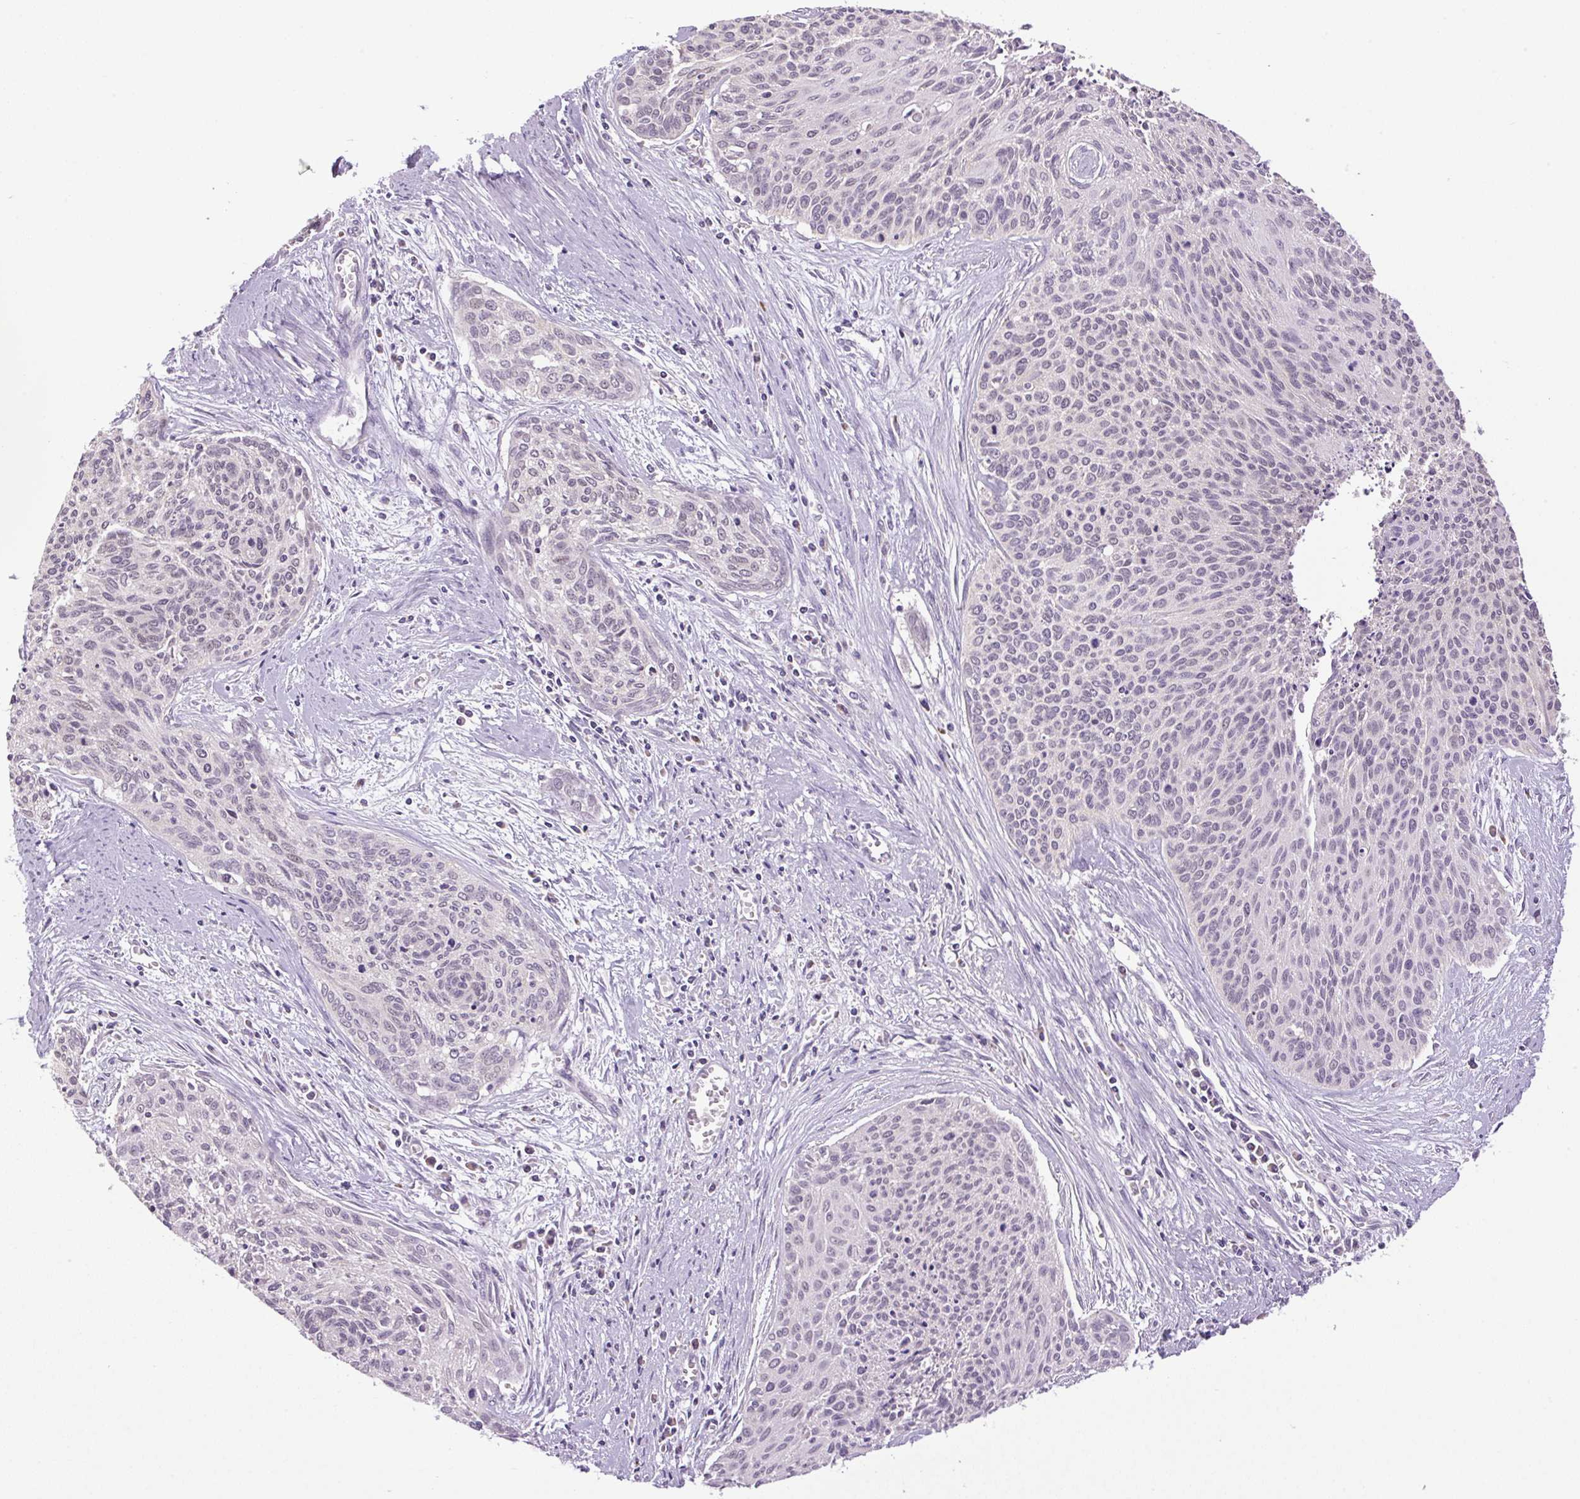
{"staining": {"intensity": "negative", "quantity": "none", "location": "none"}, "tissue": "cervical cancer", "cell_type": "Tumor cells", "image_type": "cancer", "snomed": [{"axis": "morphology", "description": "Squamous cell carcinoma, NOS"}, {"axis": "topography", "description": "Cervix"}], "caption": "The histopathology image demonstrates no significant staining in tumor cells of cervical cancer.", "gene": "SGF29", "patient": {"sex": "female", "age": 55}}